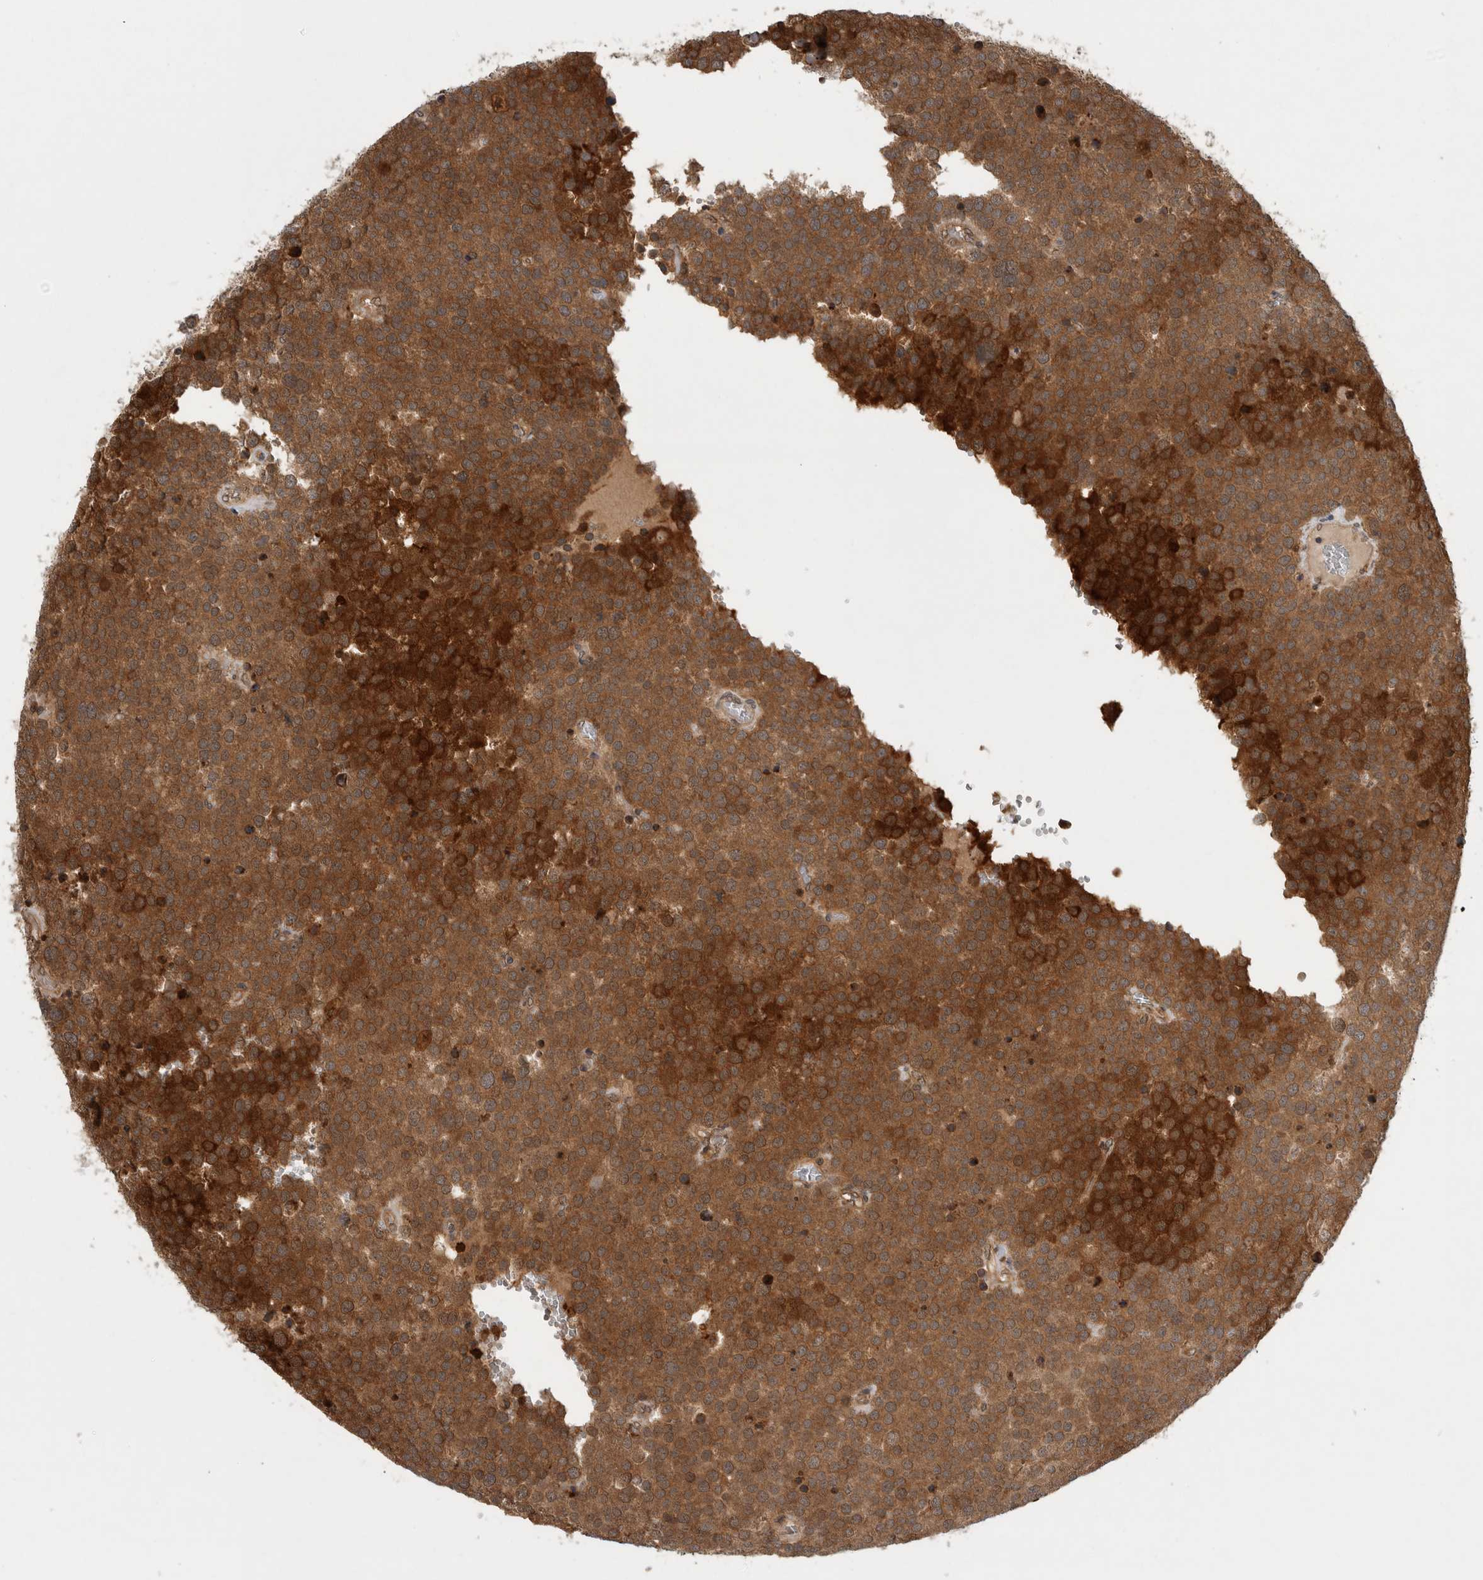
{"staining": {"intensity": "strong", "quantity": ">75%", "location": "cytoplasmic/membranous"}, "tissue": "testis cancer", "cell_type": "Tumor cells", "image_type": "cancer", "snomed": [{"axis": "morphology", "description": "Seminoma, NOS"}, {"axis": "topography", "description": "Testis"}], "caption": "Immunohistochemical staining of testis cancer demonstrates high levels of strong cytoplasmic/membranous protein expression in approximately >75% of tumor cells.", "gene": "ASTN2", "patient": {"sex": "male", "age": 71}}